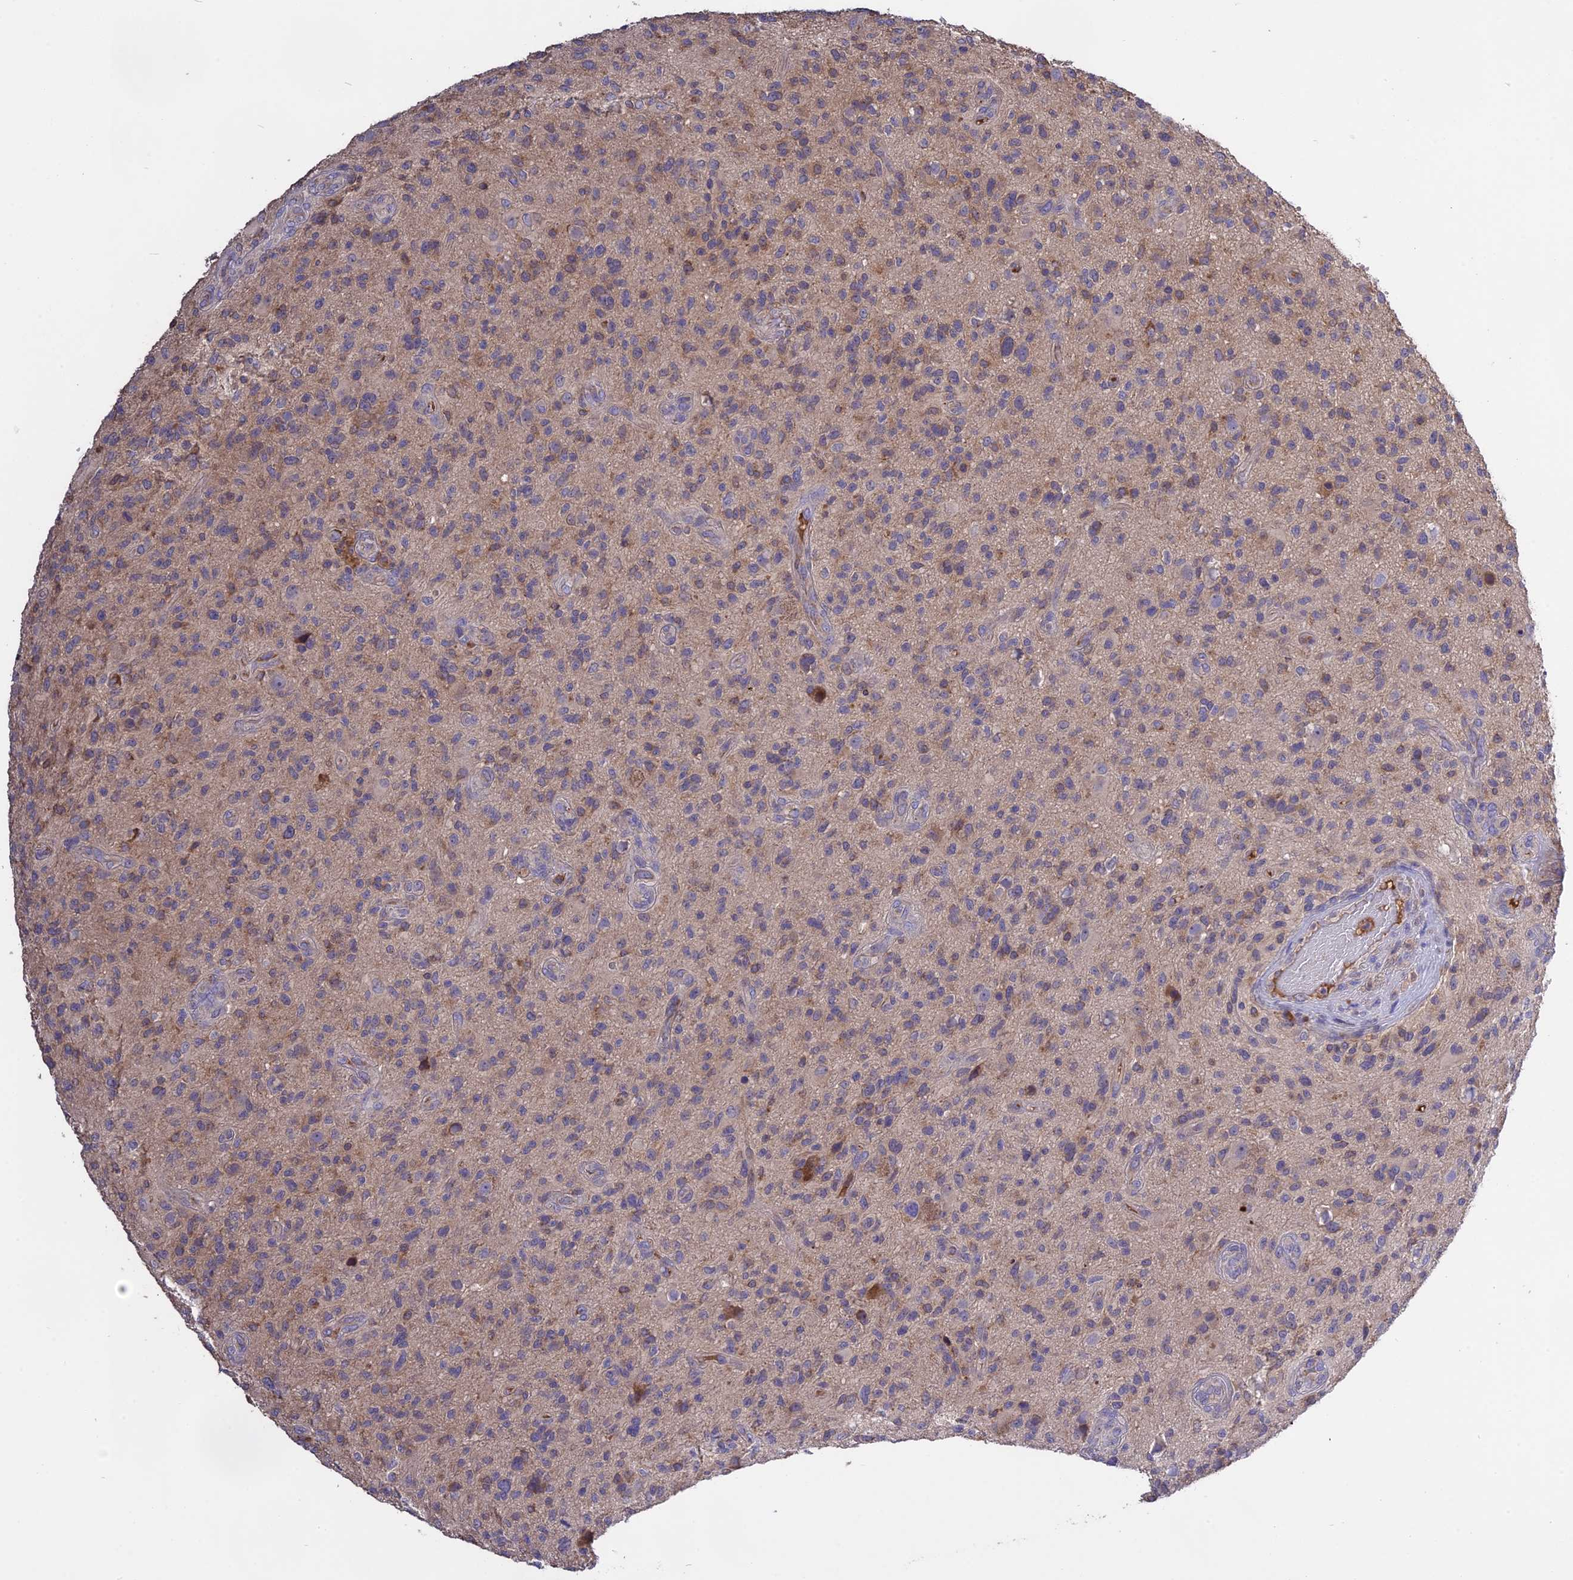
{"staining": {"intensity": "moderate", "quantity": "<25%", "location": "cytoplasmic/membranous"}, "tissue": "glioma", "cell_type": "Tumor cells", "image_type": "cancer", "snomed": [{"axis": "morphology", "description": "Glioma, malignant, High grade"}, {"axis": "topography", "description": "Brain"}], "caption": "Immunohistochemical staining of malignant high-grade glioma reveals moderate cytoplasmic/membranous protein expression in about <25% of tumor cells. Using DAB (brown) and hematoxylin (blue) stains, captured at high magnification using brightfield microscopy.", "gene": "NUDT8", "patient": {"sex": "male", "age": 47}}